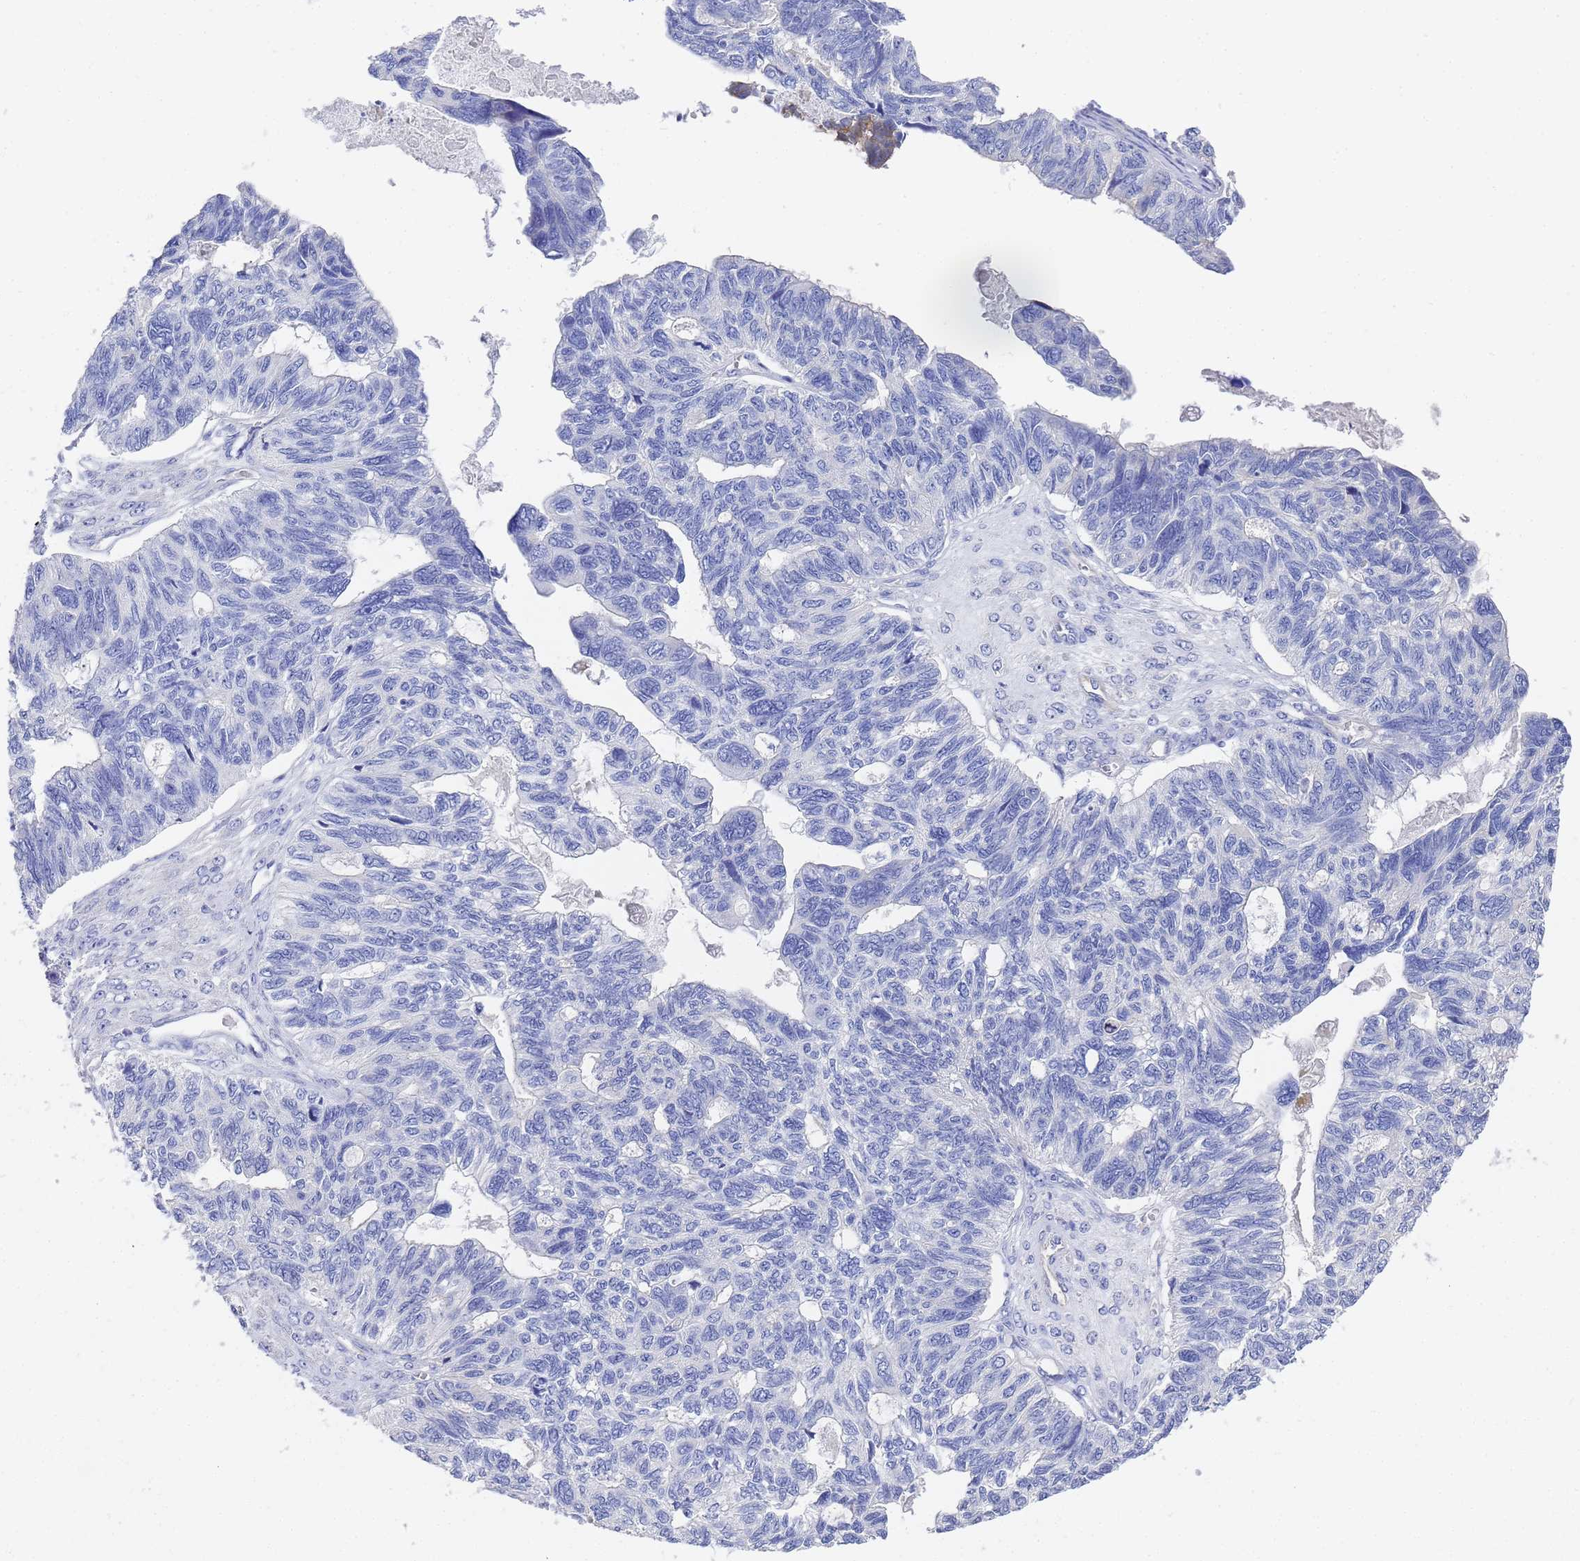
{"staining": {"intensity": "negative", "quantity": "none", "location": "none"}, "tissue": "ovarian cancer", "cell_type": "Tumor cells", "image_type": "cancer", "snomed": [{"axis": "morphology", "description": "Cystadenocarcinoma, serous, NOS"}, {"axis": "topography", "description": "Ovary"}], "caption": "Tumor cells are negative for protein expression in human ovarian cancer. (DAB (3,3'-diaminobenzidine) immunohistochemistry (IHC) with hematoxylin counter stain).", "gene": "TUBB1", "patient": {"sex": "female", "age": 79}}